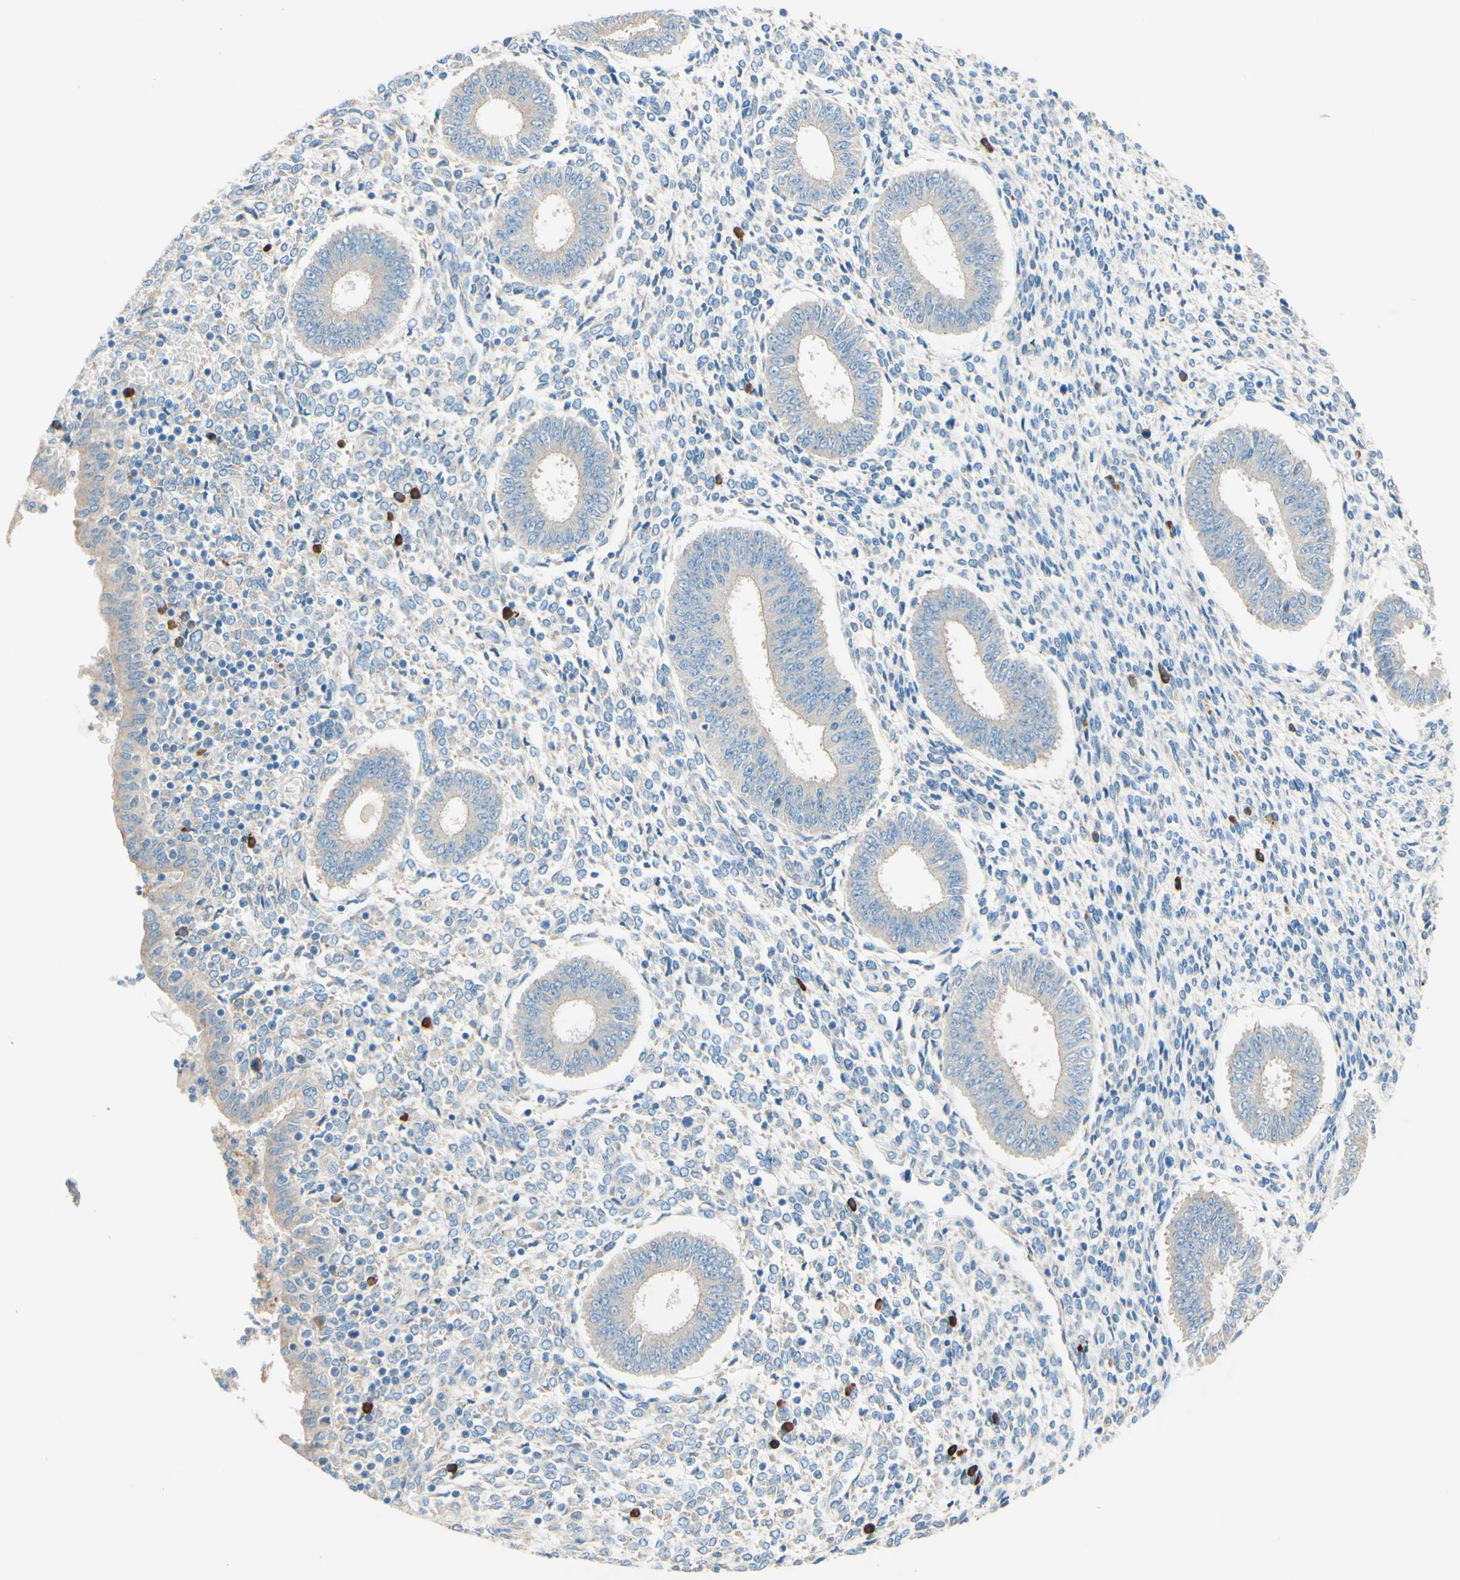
{"staining": {"intensity": "negative", "quantity": "none", "location": "none"}, "tissue": "endometrium", "cell_type": "Cells in endometrial stroma", "image_type": "normal", "snomed": [{"axis": "morphology", "description": "Normal tissue, NOS"}, {"axis": "topography", "description": "Endometrium"}], "caption": "A high-resolution image shows immunohistochemistry staining of normal endometrium, which demonstrates no significant expression in cells in endometrial stroma. (Immunohistochemistry, brightfield microscopy, high magnification).", "gene": "PASD1", "patient": {"sex": "female", "age": 35}}